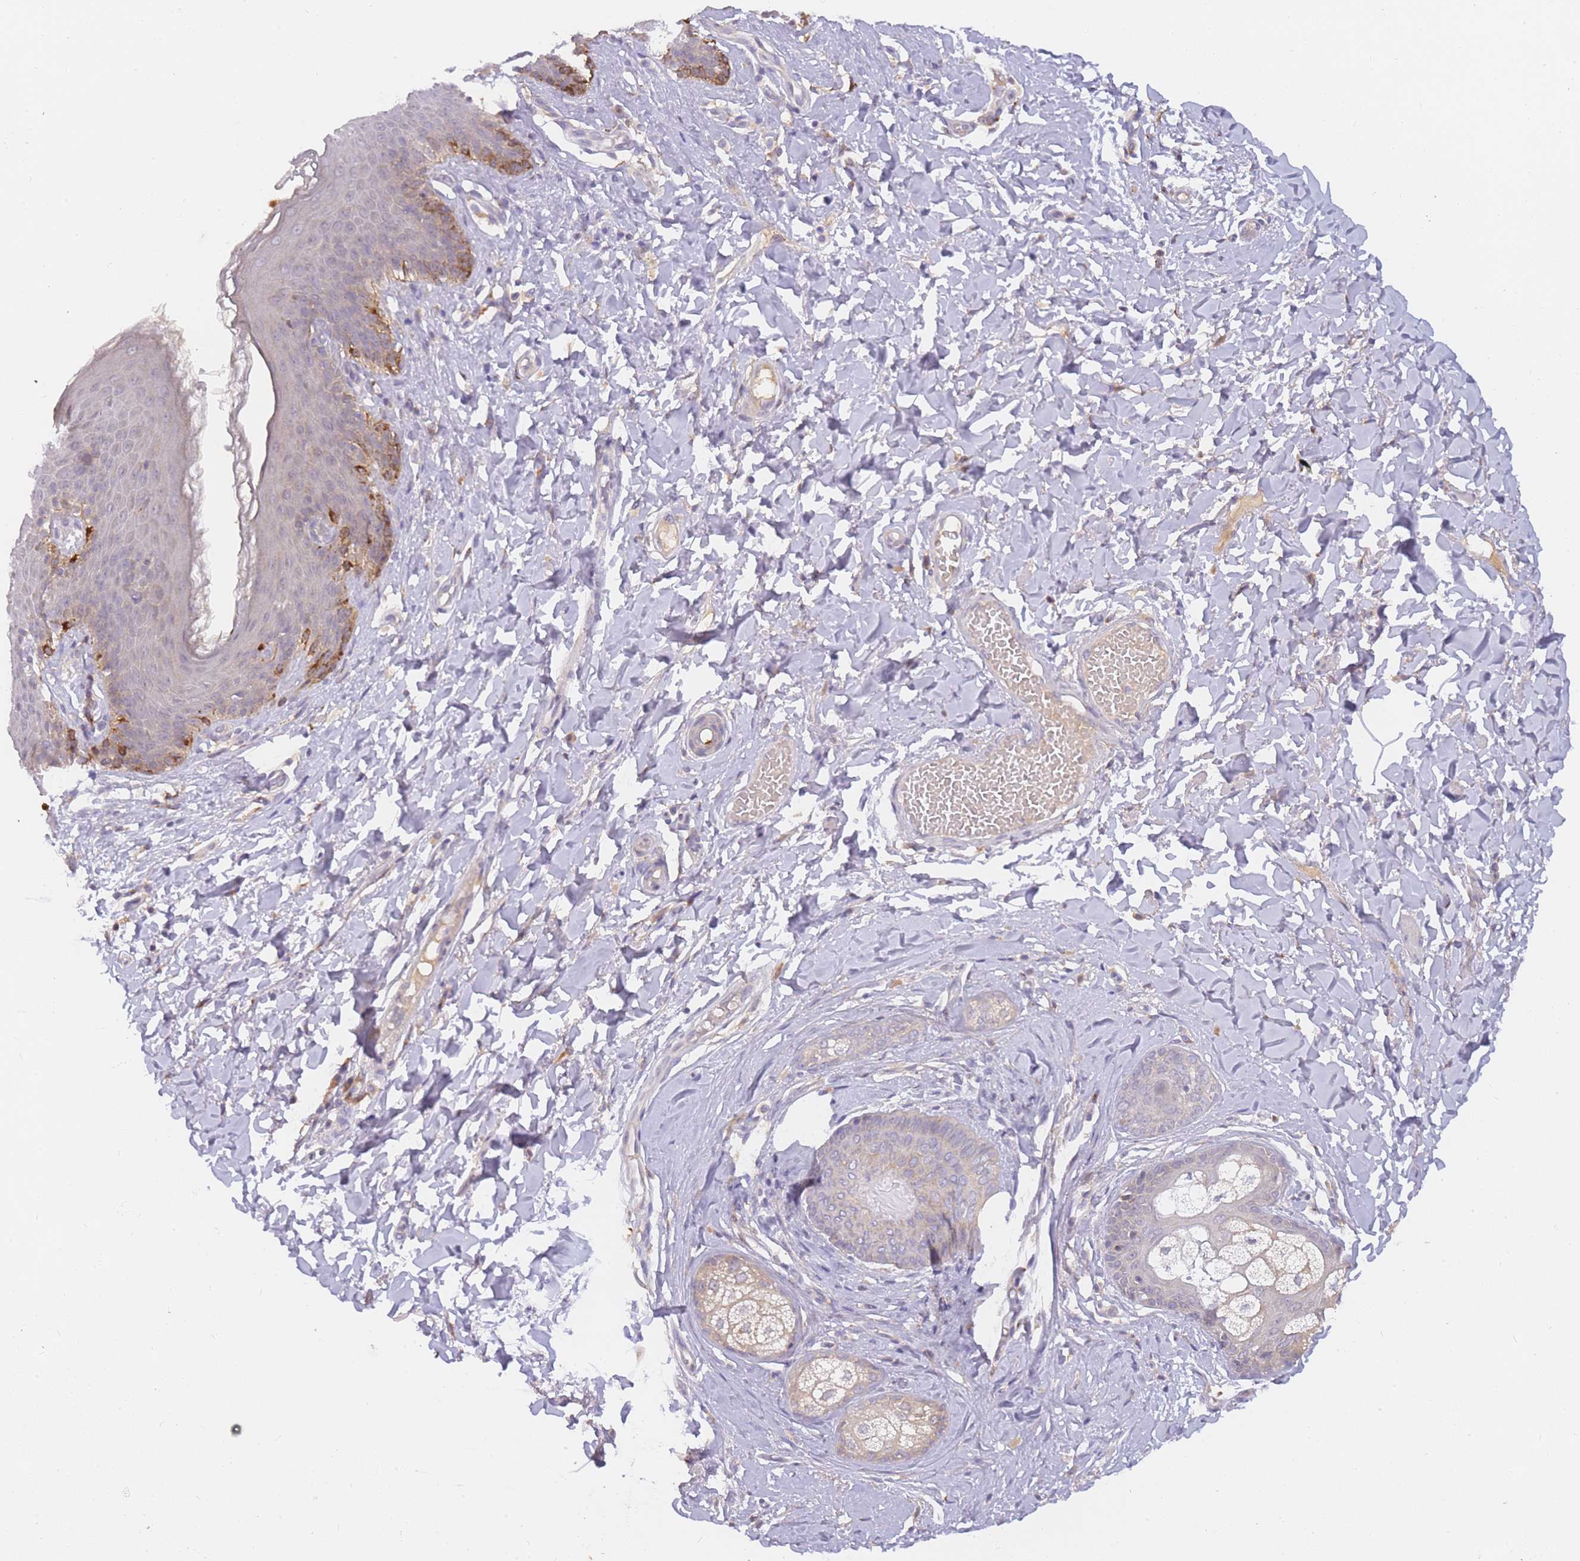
{"staining": {"intensity": "negative", "quantity": "none", "location": "none"}, "tissue": "skin", "cell_type": "Epidermal cells", "image_type": "normal", "snomed": [{"axis": "morphology", "description": "Normal tissue, NOS"}, {"axis": "topography", "description": "Vulva"}], "caption": "High power microscopy histopathology image of an immunohistochemistry (IHC) photomicrograph of unremarkable skin, revealing no significant positivity in epidermal cells. (Immunohistochemistry (ihc), brightfield microscopy, high magnification).", "gene": "ZNF577", "patient": {"sex": "female", "age": 66}}